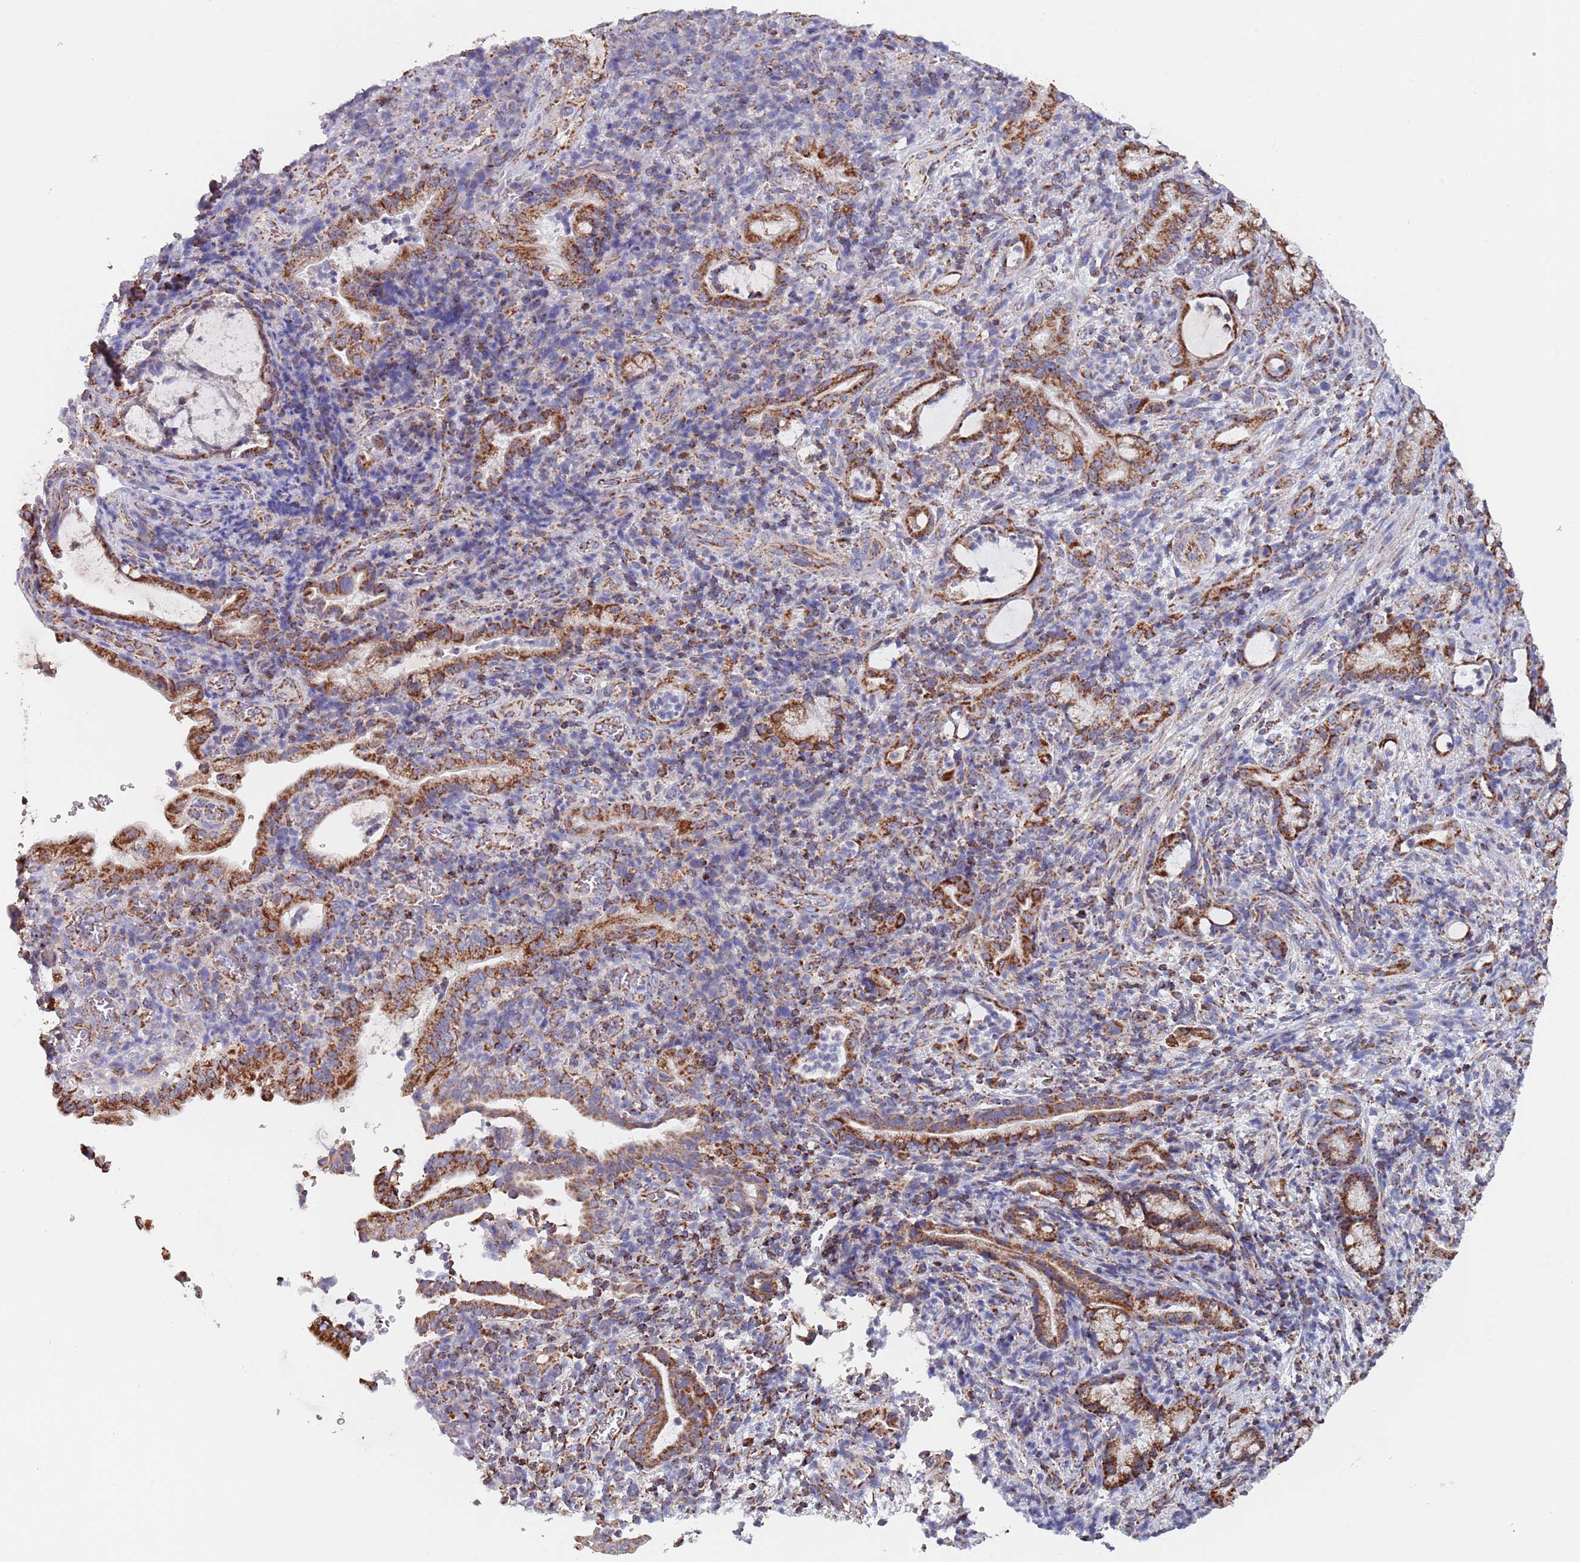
{"staining": {"intensity": "strong", "quantity": ">75%", "location": "cytoplasmic/membranous"}, "tissue": "pancreatic cancer", "cell_type": "Tumor cells", "image_type": "cancer", "snomed": [{"axis": "morphology", "description": "Normal tissue, NOS"}, {"axis": "morphology", "description": "Adenocarcinoma, NOS"}, {"axis": "topography", "description": "Pancreas"}], "caption": "Pancreatic adenocarcinoma stained for a protein exhibits strong cytoplasmic/membranous positivity in tumor cells. (Brightfield microscopy of DAB IHC at high magnification).", "gene": "PGP", "patient": {"sex": "female", "age": 55}}